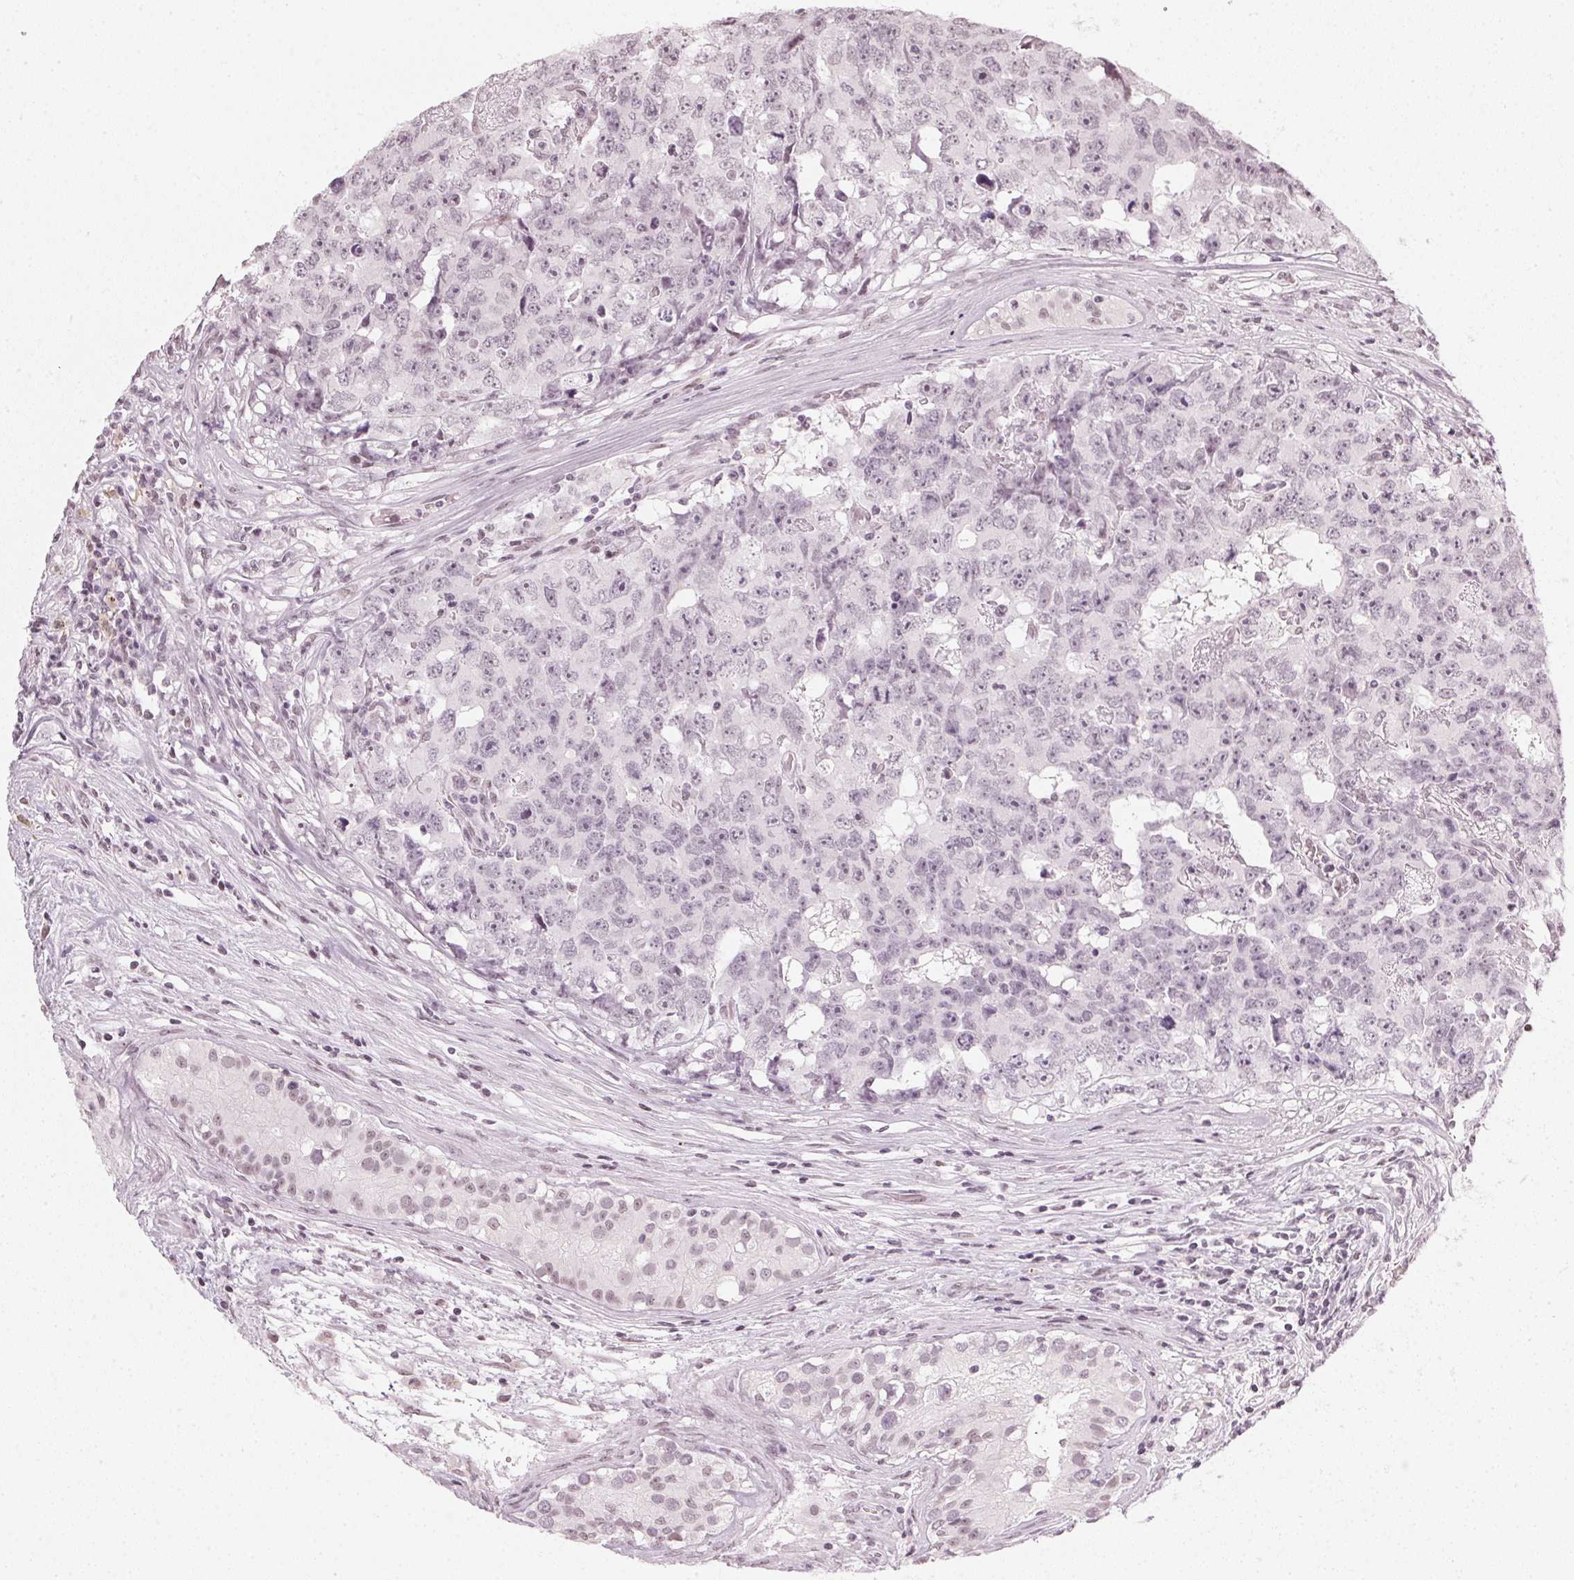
{"staining": {"intensity": "negative", "quantity": "none", "location": "none"}, "tissue": "testis cancer", "cell_type": "Tumor cells", "image_type": "cancer", "snomed": [{"axis": "morphology", "description": "Carcinoma, Embryonal, NOS"}, {"axis": "topography", "description": "Testis"}], "caption": "This histopathology image is of testis embryonal carcinoma stained with IHC to label a protein in brown with the nuclei are counter-stained blue. There is no positivity in tumor cells.", "gene": "DNAJC6", "patient": {"sex": "male", "age": 24}}